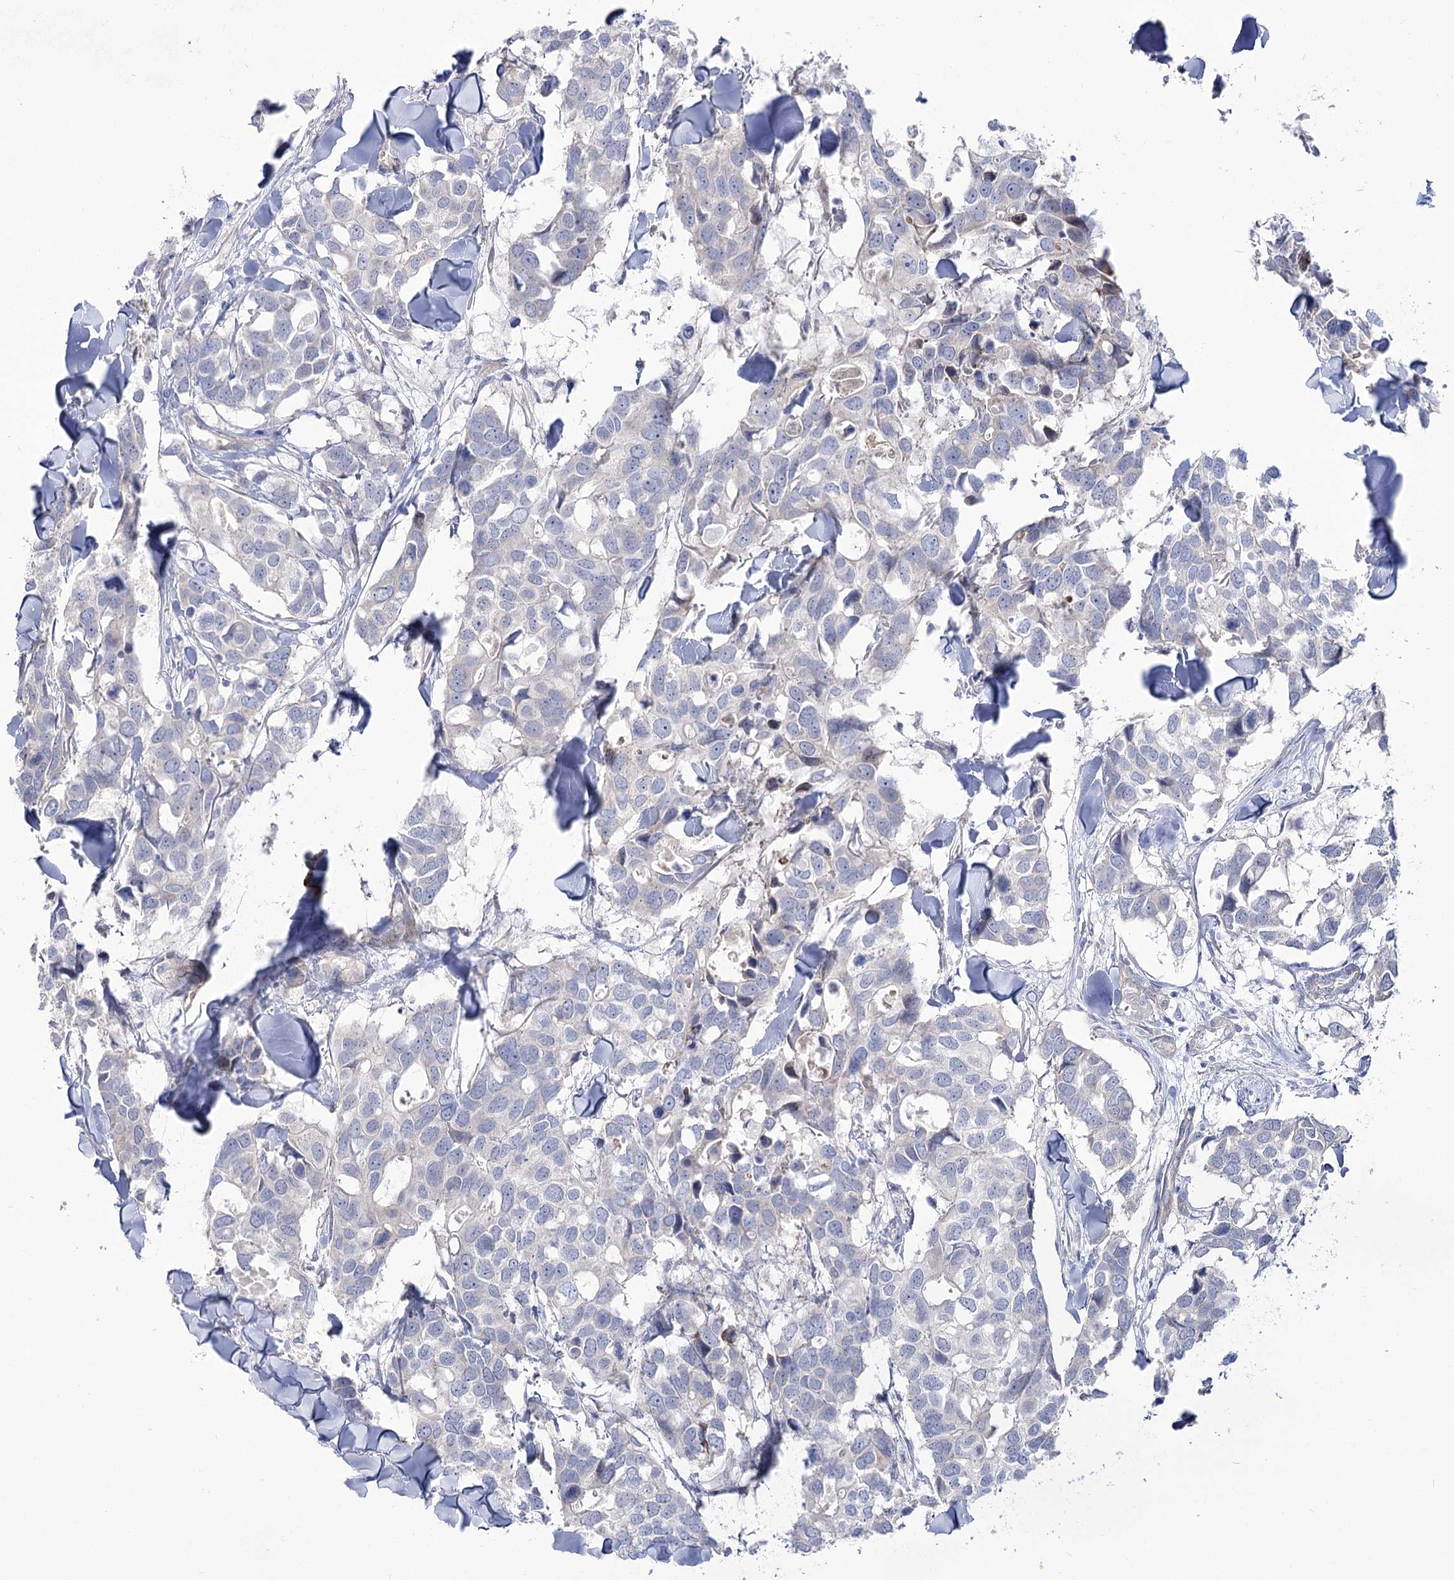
{"staining": {"intensity": "negative", "quantity": "none", "location": "none"}, "tissue": "breast cancer", "cell_type": "Tumor cells", "image_type": "cancer", "snomed": [{"axis": "morphology", "description": "Duct carcinoma"}, {"axis": "topography", "description": "Breast"}], "caption": "A high-resolution image shows immunohistochemistry staining of breast cancer (infiltrating ductal carcinoma), which demonstrates no significant expression in tumor cells.", "gene": "SUOX", "patient": {"sex": "female", "age": 83}}